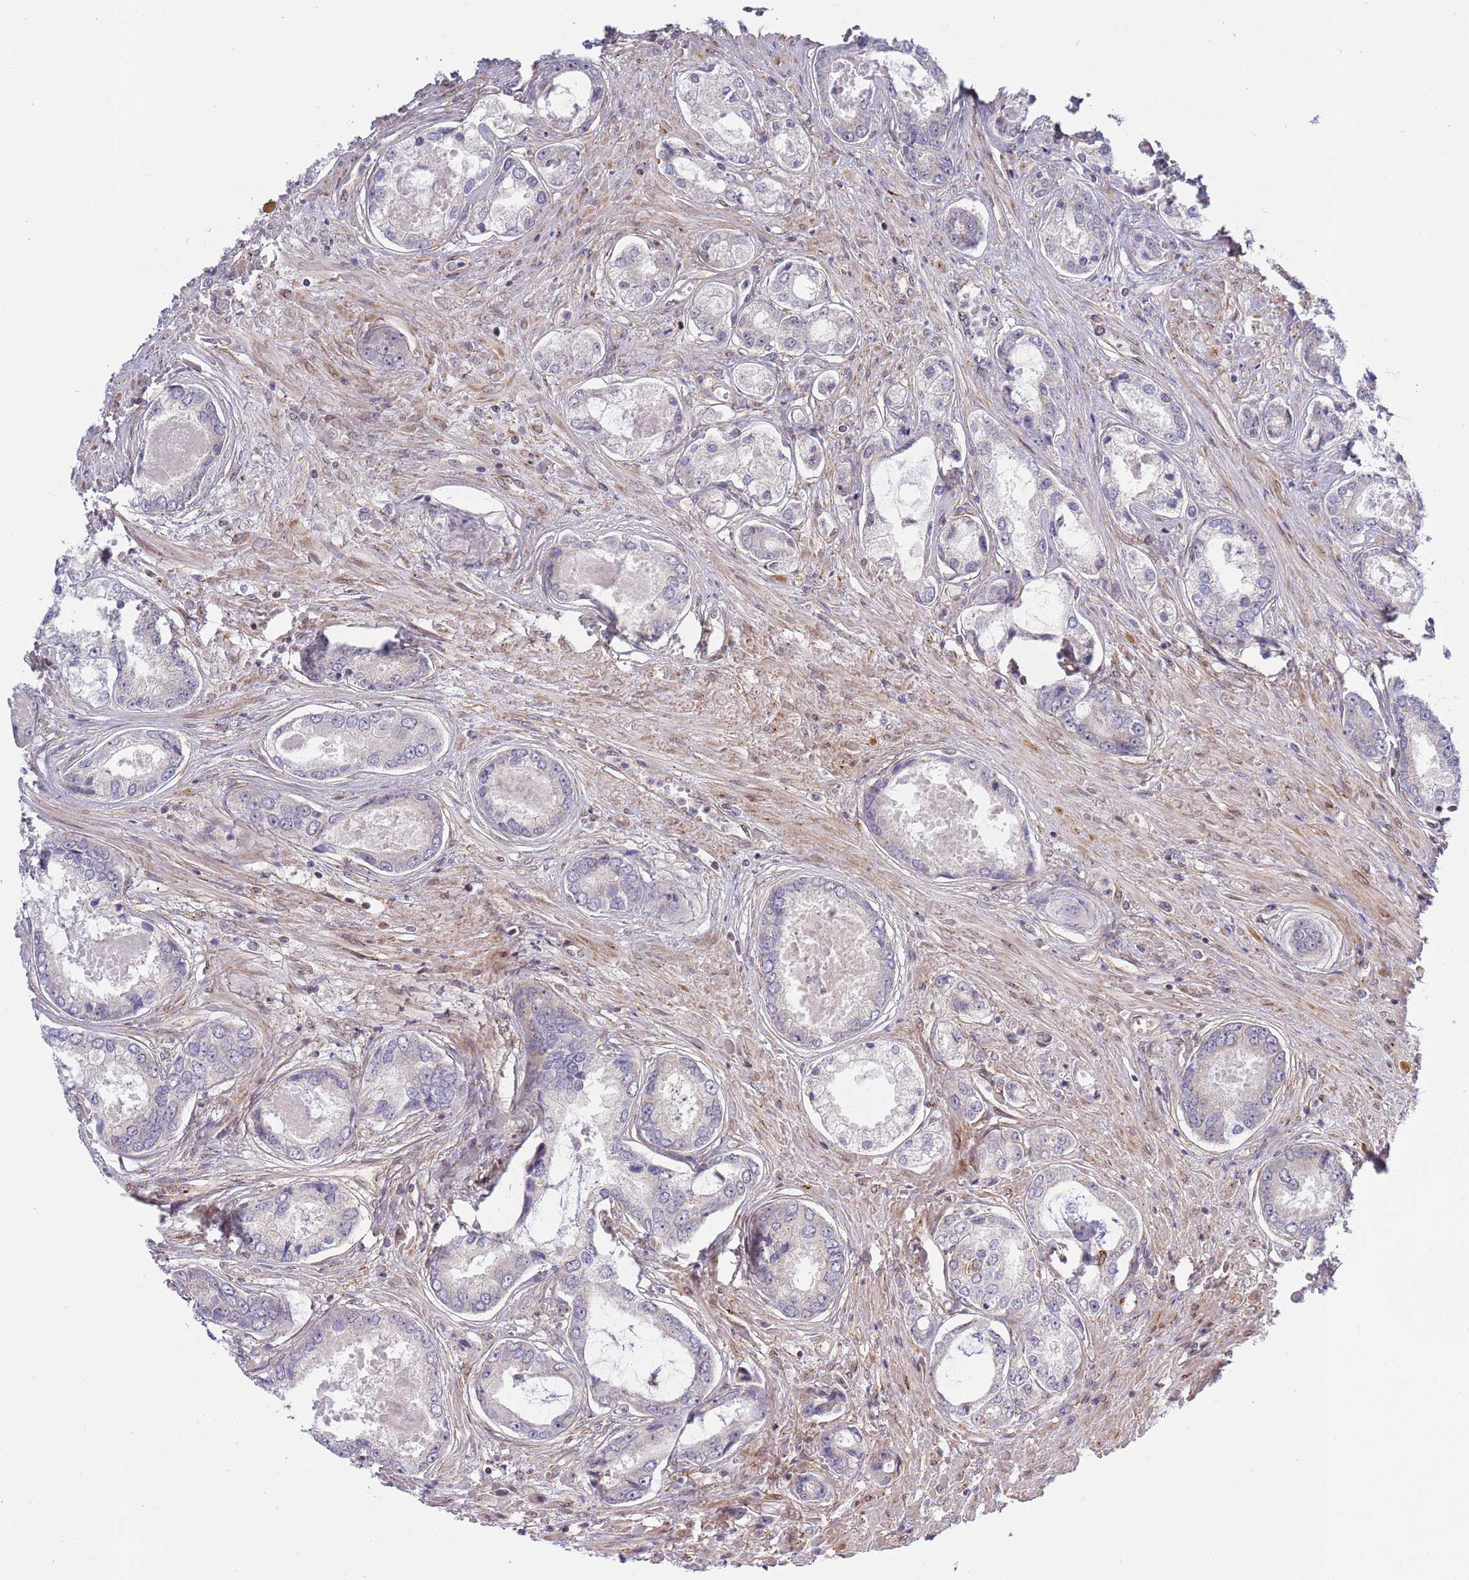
{"staining": {"intensity": "negative", "quantity": "none", "location": "none"}, "tissue": "prostate cancer", "cell_type": "Tumor cells", "image_type": "cancer", "snomed": [{"axis": "morphology", "description": "Adenocarcinoma, Low grade"}, {"axis": "topography", "description": "Prostate"}], "caption": "Immunohistochemistry (IHC) histopathology image of prostate adenocarcinoma (low-grade) stained for a protein (brown), which demonstrates no expression in tumor cells.", "gene": "TBX10", "patient": {"sex": "male", "age": 68}}